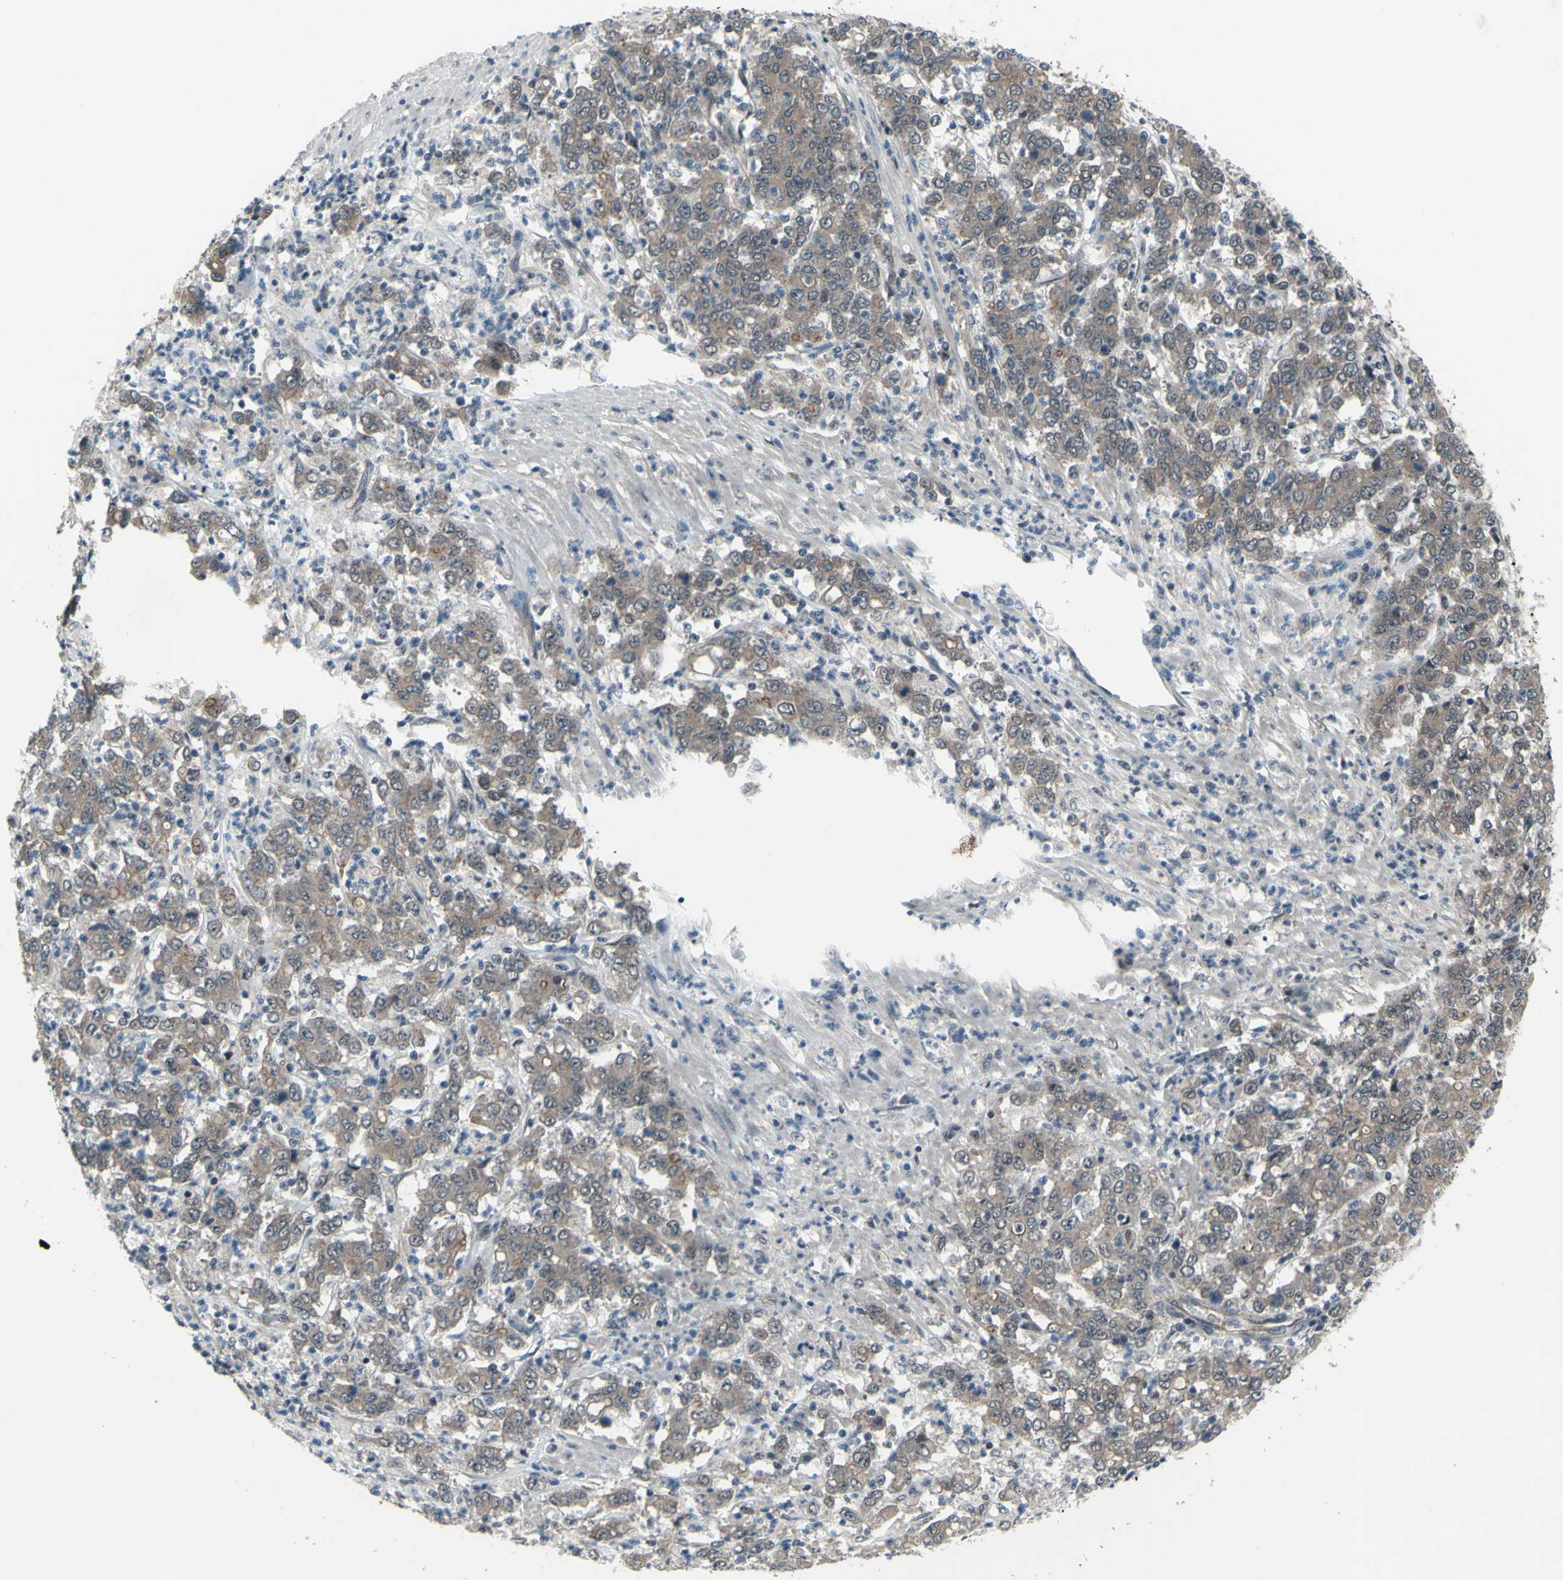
{"staining": {"intensity": "weak", "quantity": ">75%", "location": "cytoplasmic/membranous"}, "tissue": "stomach cancer", "cell_type": "Tumor cells", "image_type": "cancer", "snomed": [{"axis": "morphology", "description": "Adenocarcinoma, NOS"}, {"axis": "topography", "description": "Stomach, lower"}], "caption": "Weak cytoplasmic/membranous protein expression is seen in approximately >75% of tumor cells in stomach cancer (adenocarcinoma). (Stains: DAB in brown, nuclei in blue, Microscopy: brightfield microscopy at high magnification).", "gene": "TRDMT1", "patient": {"sex": "female", "age": 71}}